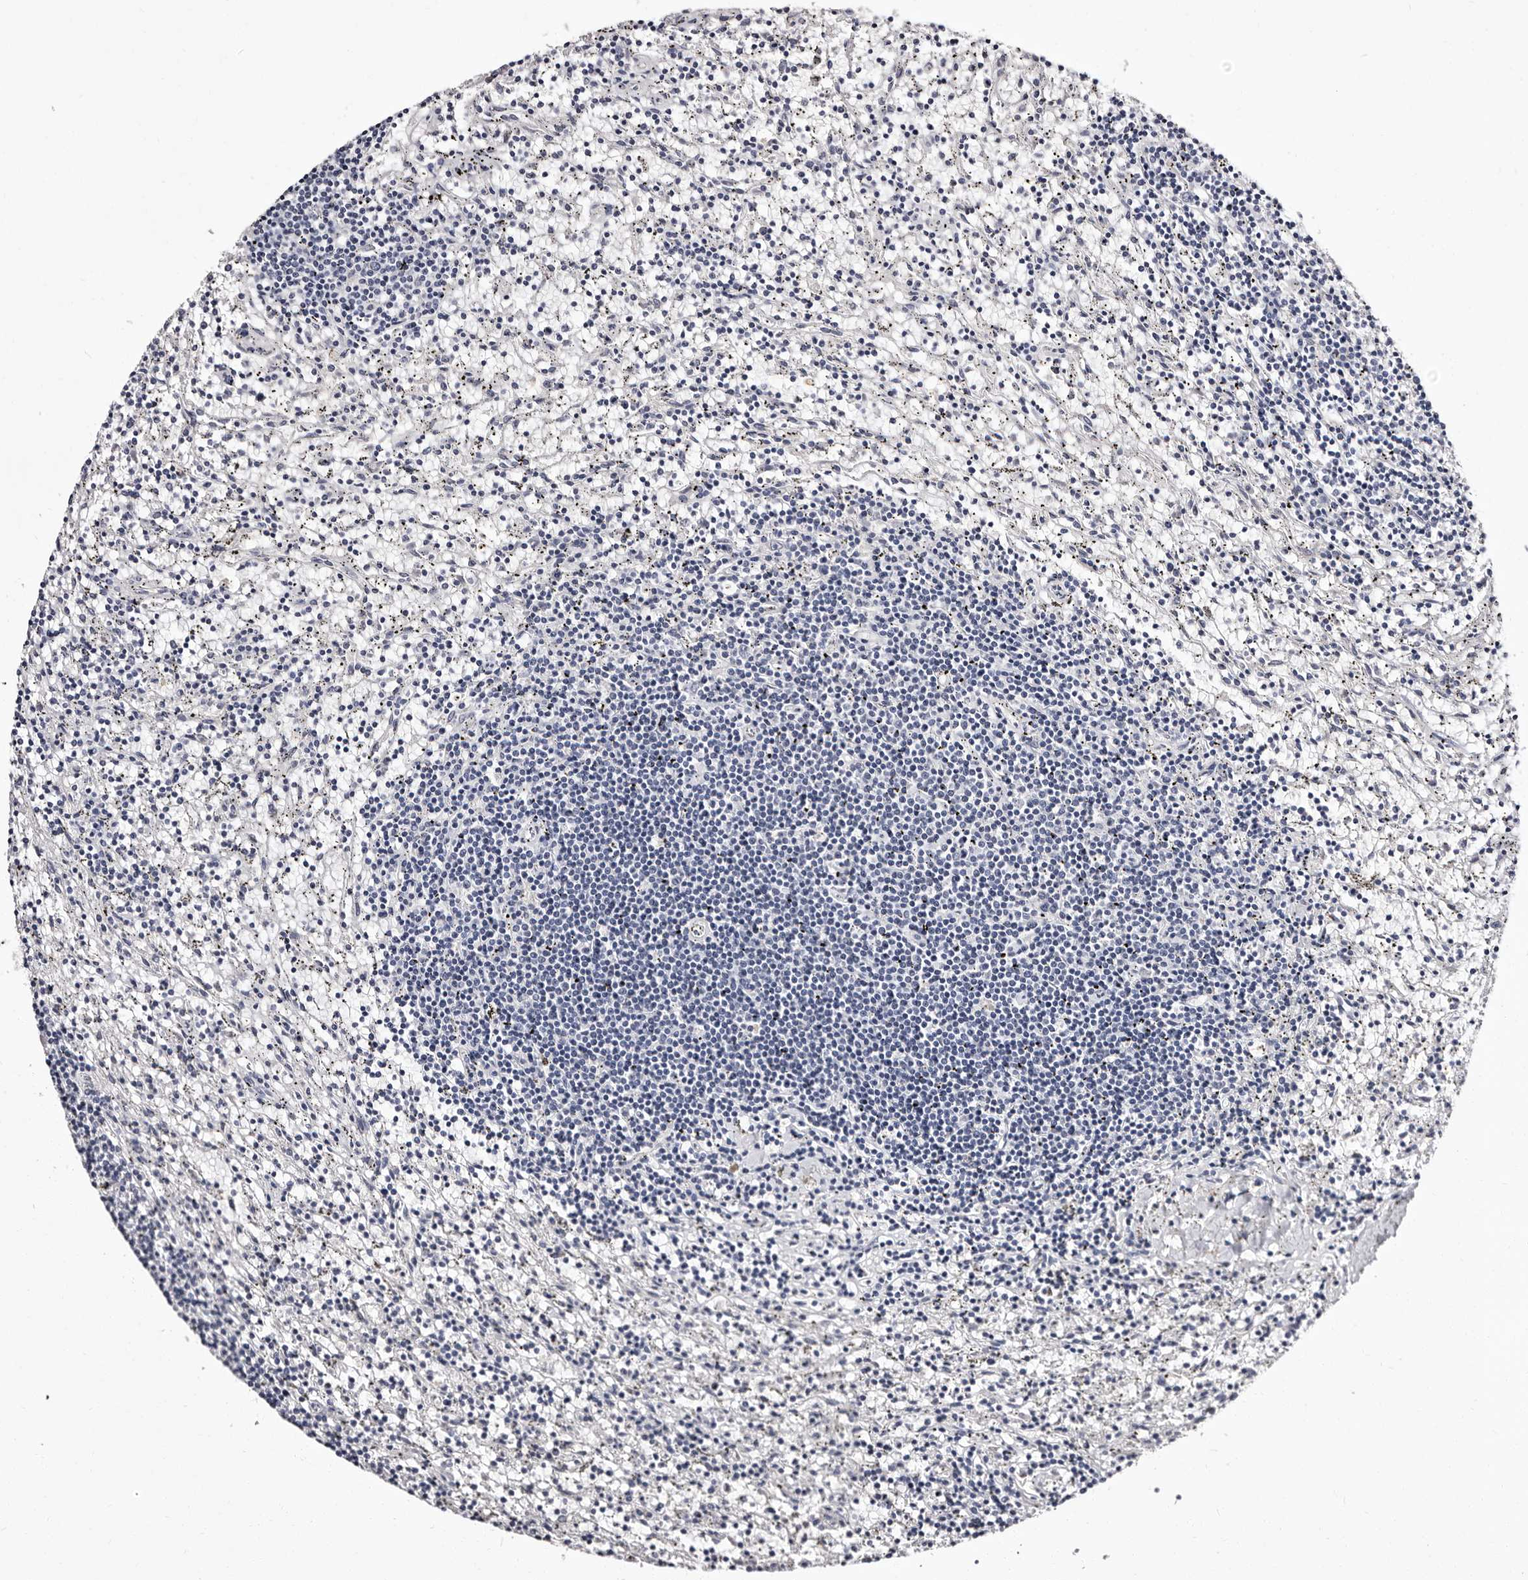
{"staining": {"intensity": "negative", "quantity": "none", "location": "none"}, "tissue": "lymphoma", "cell_type": "Tumor cells", "image_type": "cancer", "snomed": [{"axis": "morphology", "description": "Malignant lymphoma, non-Hodgkin's type, Low grade"}, {"axis": "topography", "description": "Spleen"}], "caption": "A micrograph of human malignant lymphoma, non-Hodgkin's type (low-grade) is negative for staining in tumor cells.", "gene": "AUNIP", "patient": {"sex": "male", "age": 76}}